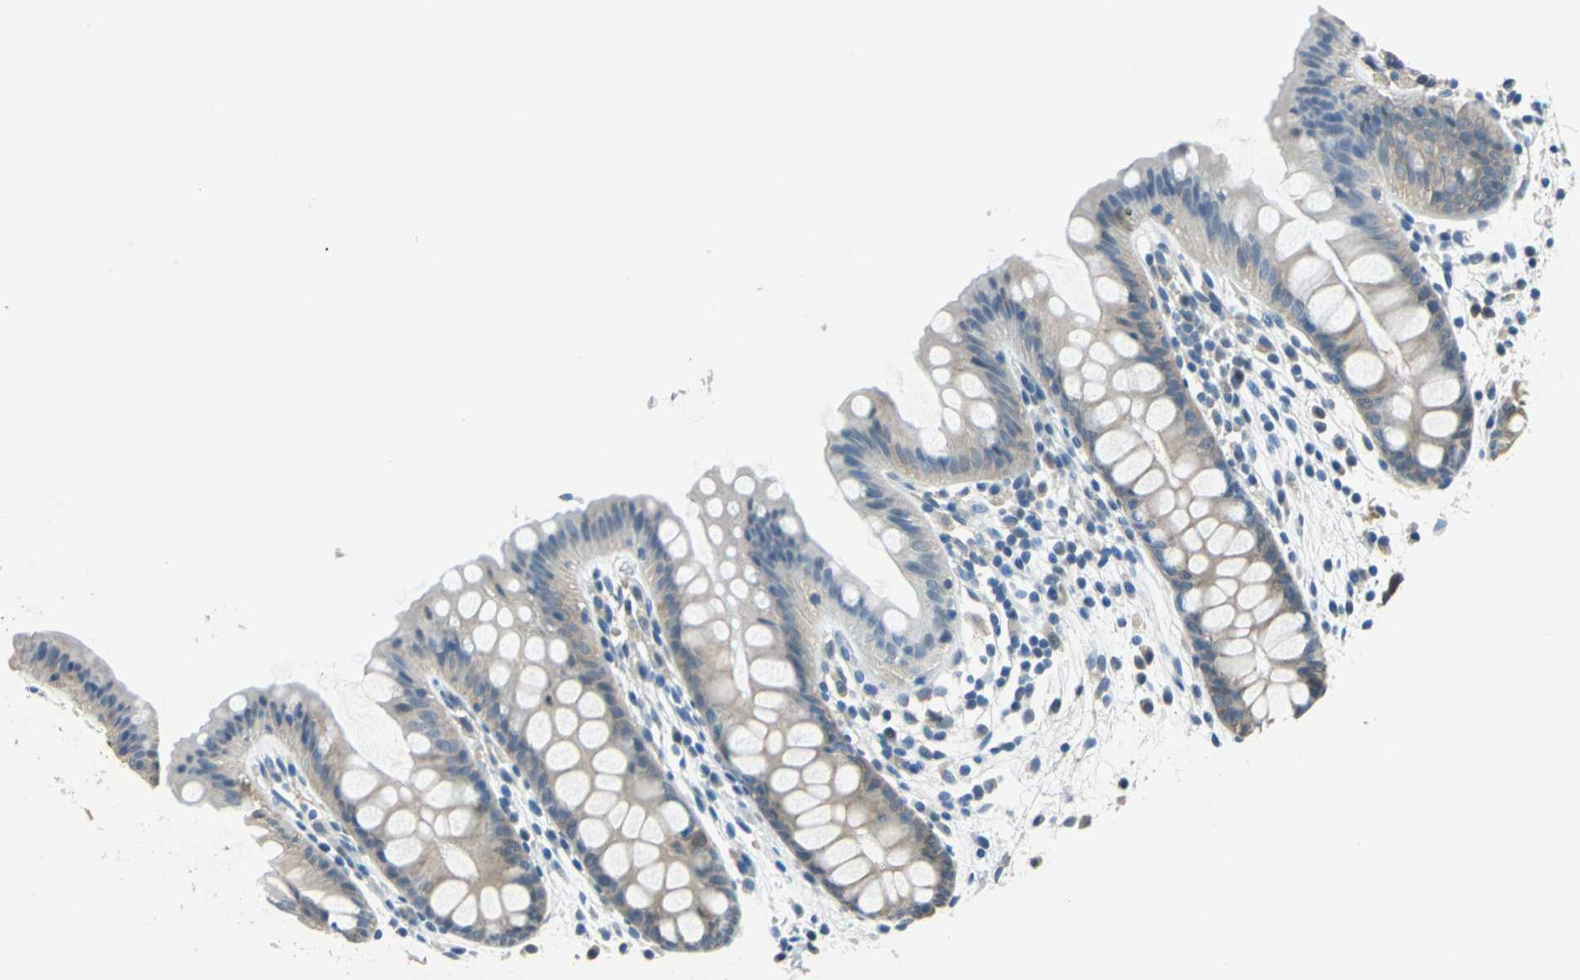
{"staining": {"intensity": "negative", "quantity": "none", "location": "none"}, "tissue": "colon", "cell_type": "Endothelial cells", "image_type": "normal", "snomed": [{"axis": "morphology", "description": "Normal tissue, NOS"}, {"axis": "topography", "description": "Smooth muscle"}, {"axis": "topography", "description": "Colon"}], "caption": "DAB immunohistochemical staining of benign human colon exhibits no significant expression in endothelial cells.", "gene": "FKBP4", "patient": {"sex": "male", "age": 67}}